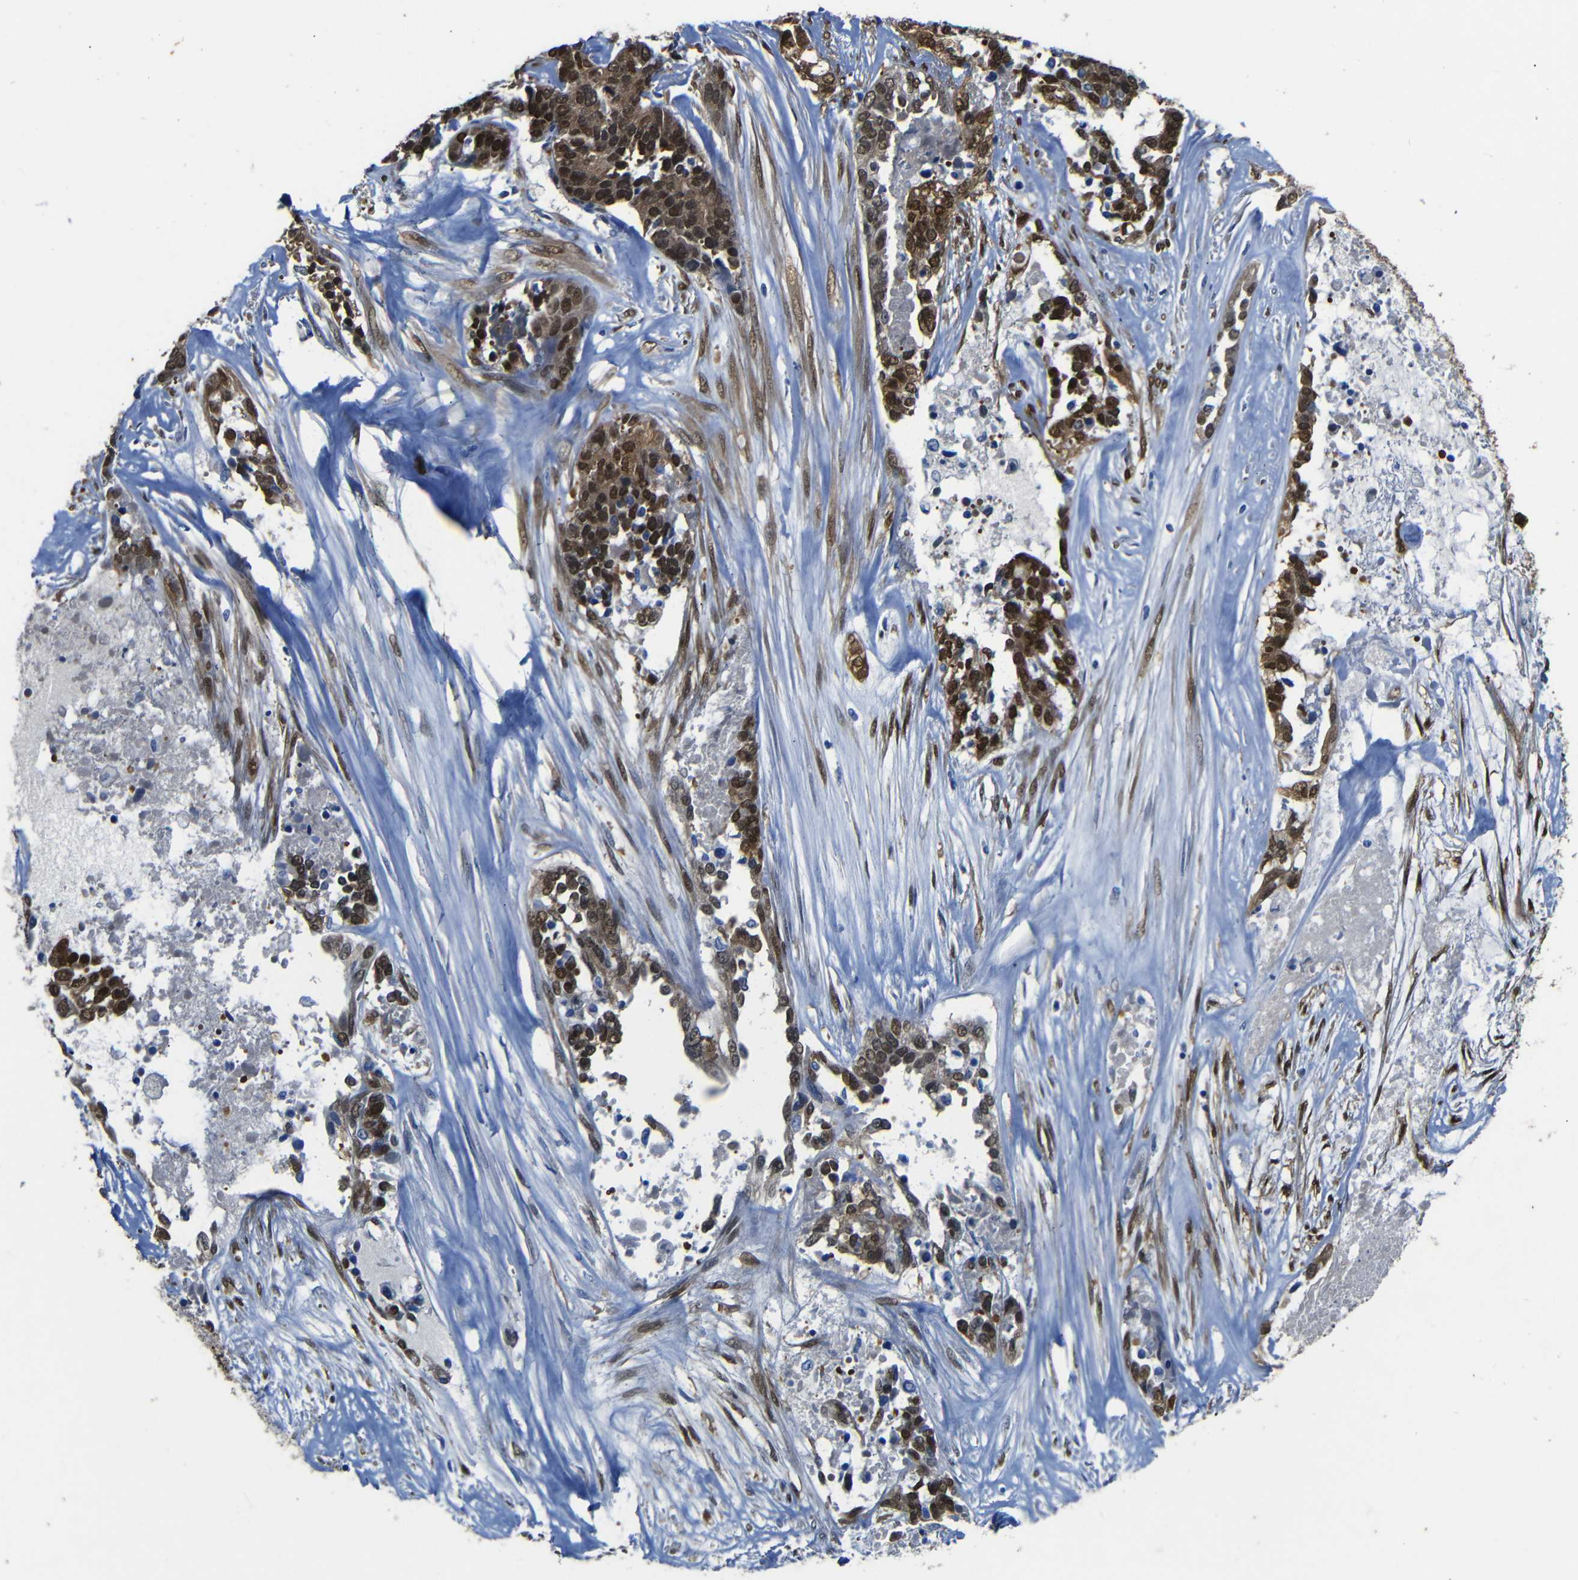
{"staining": {"intensity": "strong", "quantity": ">75%", "location": "cytoplasmic/membranous,nuclear"}, "tissue": "ovarian cancer", "cell_type": "Tumor cells", "image_type": "cancer", "snomed": [{"axis": "morphology", "description": "Cystadenocarcinoma, serous, NOS"}, {"axis": "topography", "description": "Ovary"}], "caption": "Immunohistochemistry (IHC) image of ovarian cancer (serous cystadenocarcinoma) stained for a protein (brown), which displays high levels of strong cytoplasmic/membranous and nuclear expression in approximately >75% of tumor cells.", "gene": "YAP1", "patient": {"sex": "female", "age": 44}}